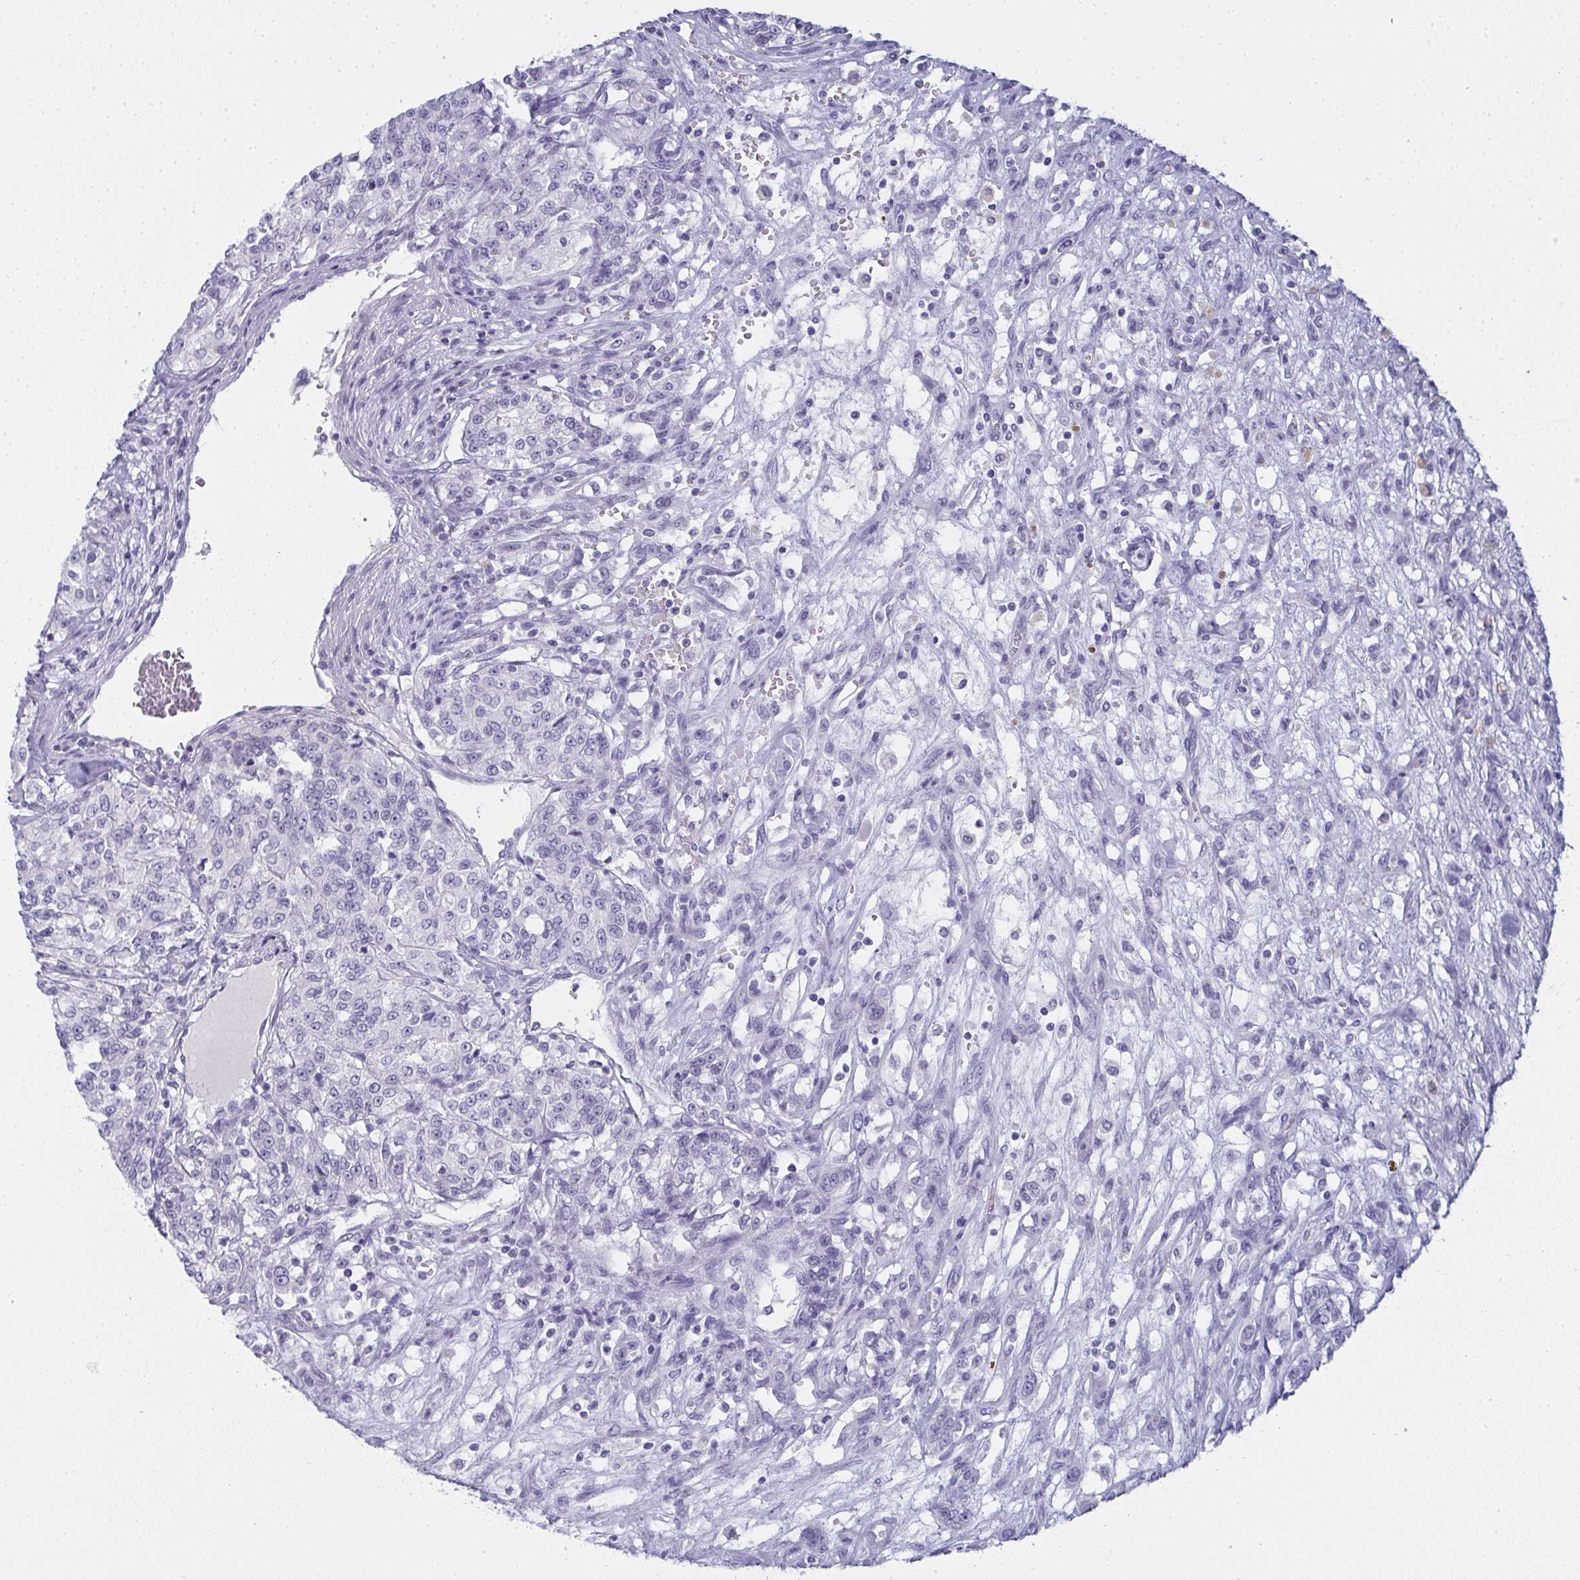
{"staining": {"intensity": "negative", "quantity": "none", "location": "none"}, "tissue": "renal cancer", "cell_type": "Tumor cells", "image_type": "cancer", "snomed": [{"axis": "morphology", "description": "Adenocarcinoma, NOS"}, {"axis": "topography", "description": "Kidney"}], "caption": "This is an immunohistochemistry (IHC) image of renal cancer. There is no expression in tumor cells.", "gene": "SLC36A2", "patient": {"sex": "female", "age": 63}}